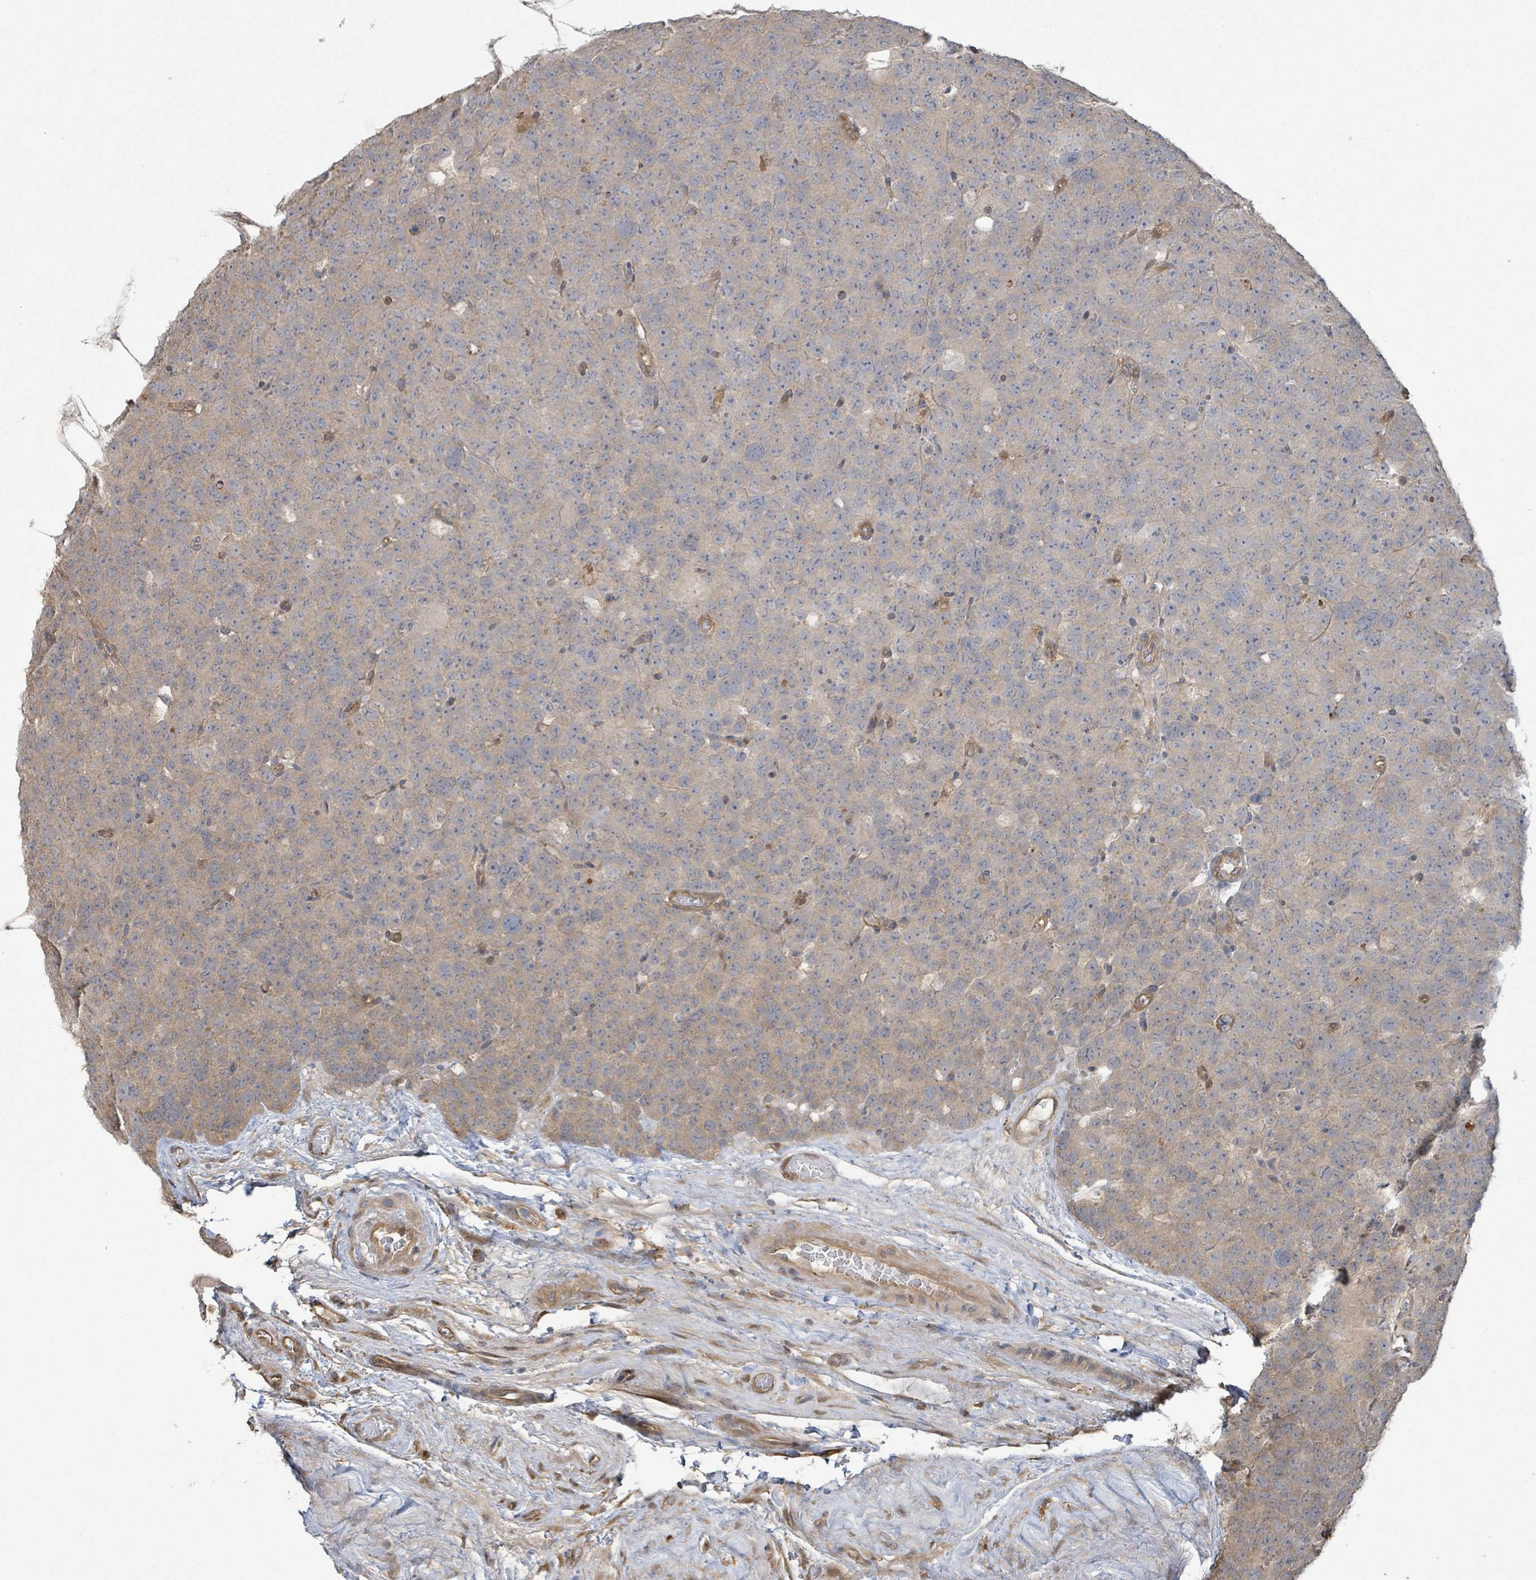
{"staining": {"intensity": "weak", "quantity": "25%-75%", "location": "cytoplasmic/membranous"}, "tissue": "testis cancer", "cell_type": "Tumor cells", "image_type": "cancer", "snomed": [{"axis": "morphology", "description": "Seminoma, NOS"}, {"axis": "topography", "description": "Testis"}], "caption": "Immunohistochemical staining of human testis cancer (seminoma) demonstrates weak cytoplasmic/membranous protein positivity in approximately 25%-75% of tumor cells. The staining is performed using DAB brown chromogen to label protein expression. The nuclei are counter-stained blue using hematoxylin.", "gene": "ARPIN", "patient": {"sex": "male", "age": 71}}